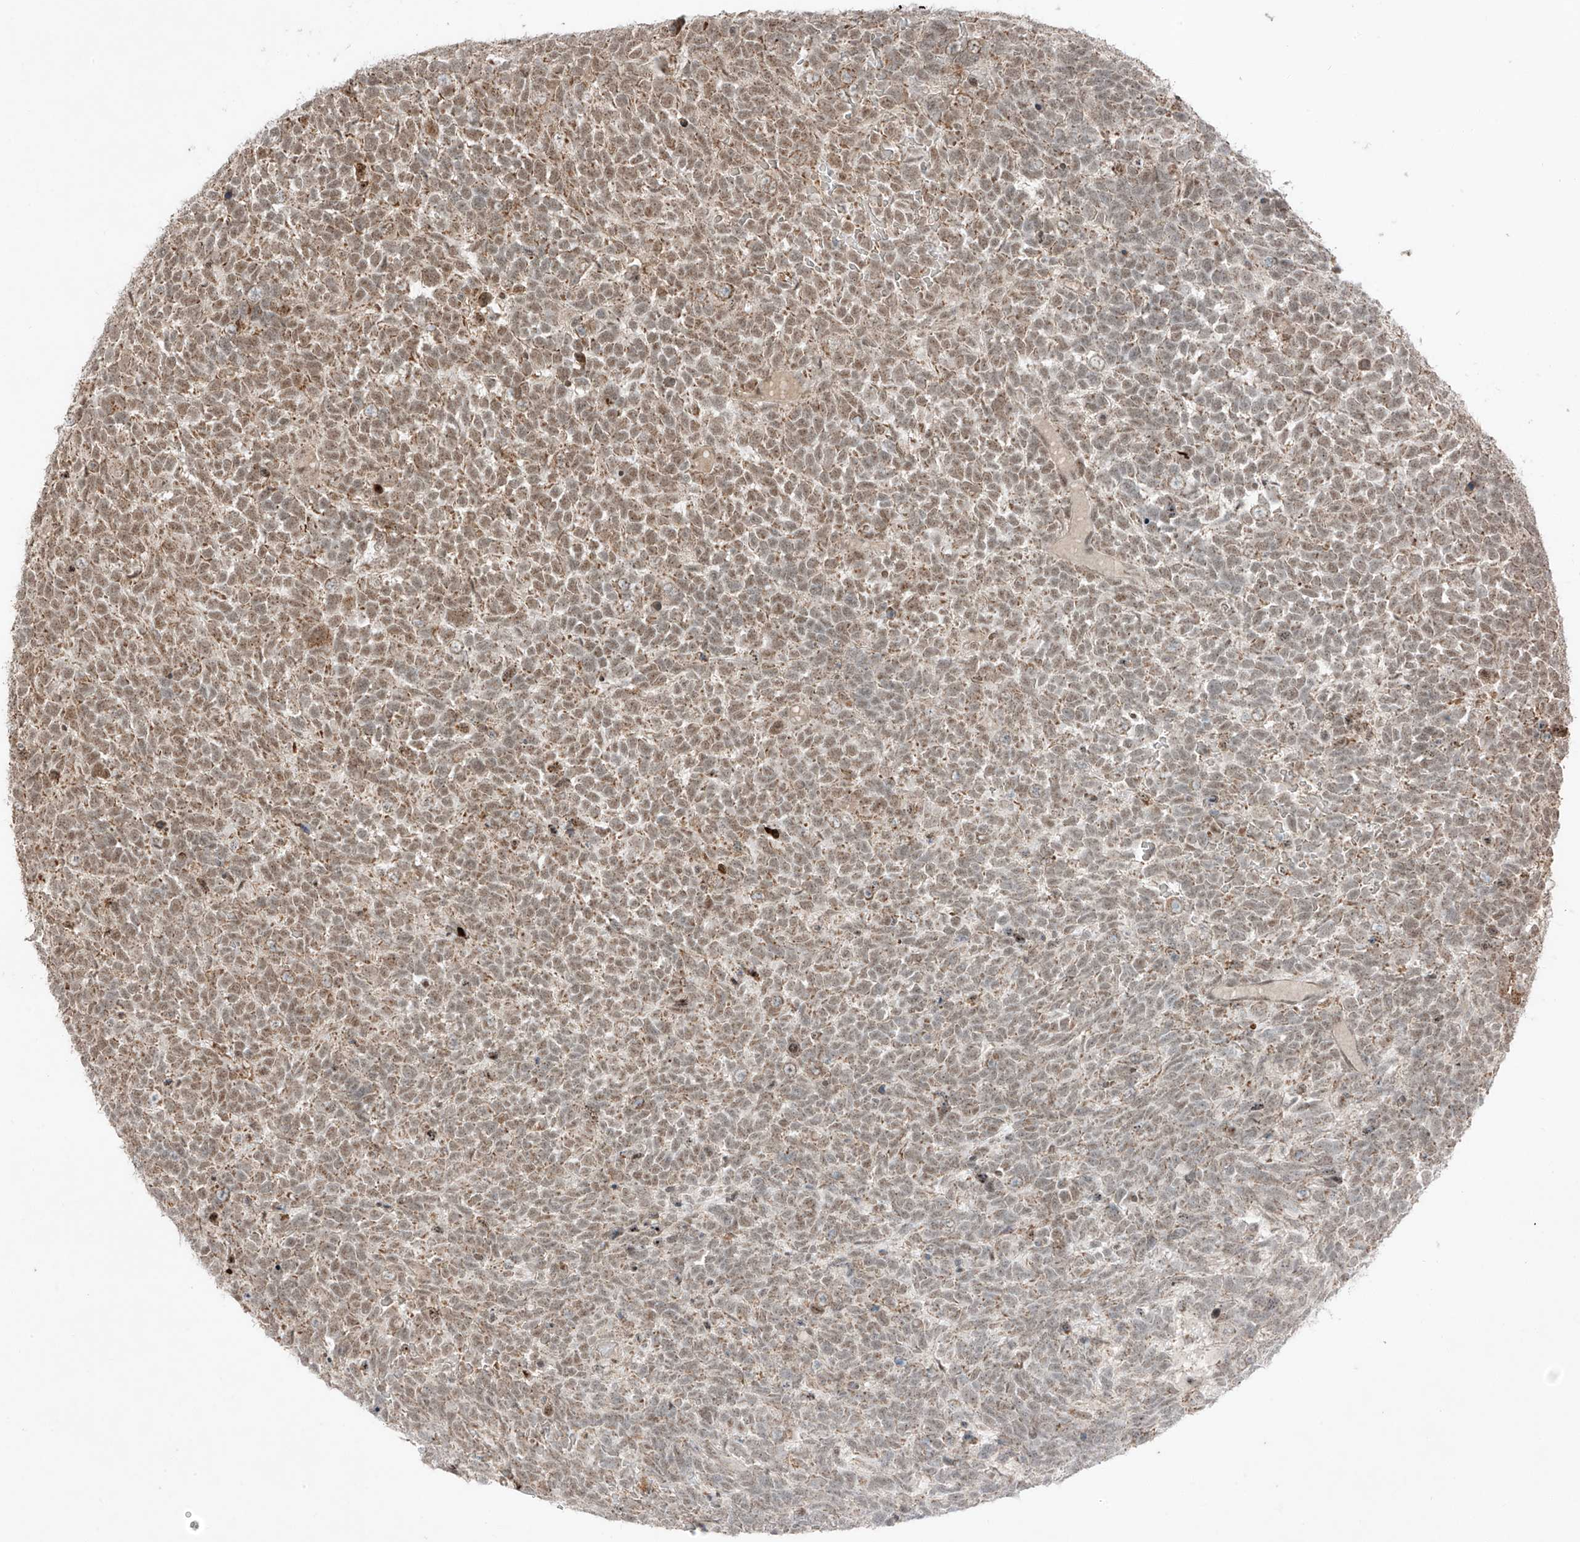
{"staining": {"intensity": "moderate", "quantity": ">75%", "location": "cytoplasmic/membranous,nuclear"}, "tissue": "urothelial cancer", "cell_type": "Tumor cells", "image_type": "cancer", "snomed": [{"axis": "morphology", "description": "Urothelial carcinoma, High grade"}, {"axis": "topography", "description": "Urinary bladder"}], "caption": "Immunohistochemical staining of human urothelial cancer demonstrates moderate cytoplasmic/membranous and nuclear protein positivity in about >75% of tumor cells.", "gene": "ZNF620", "patient": {"sex": "female", "age": 82}}